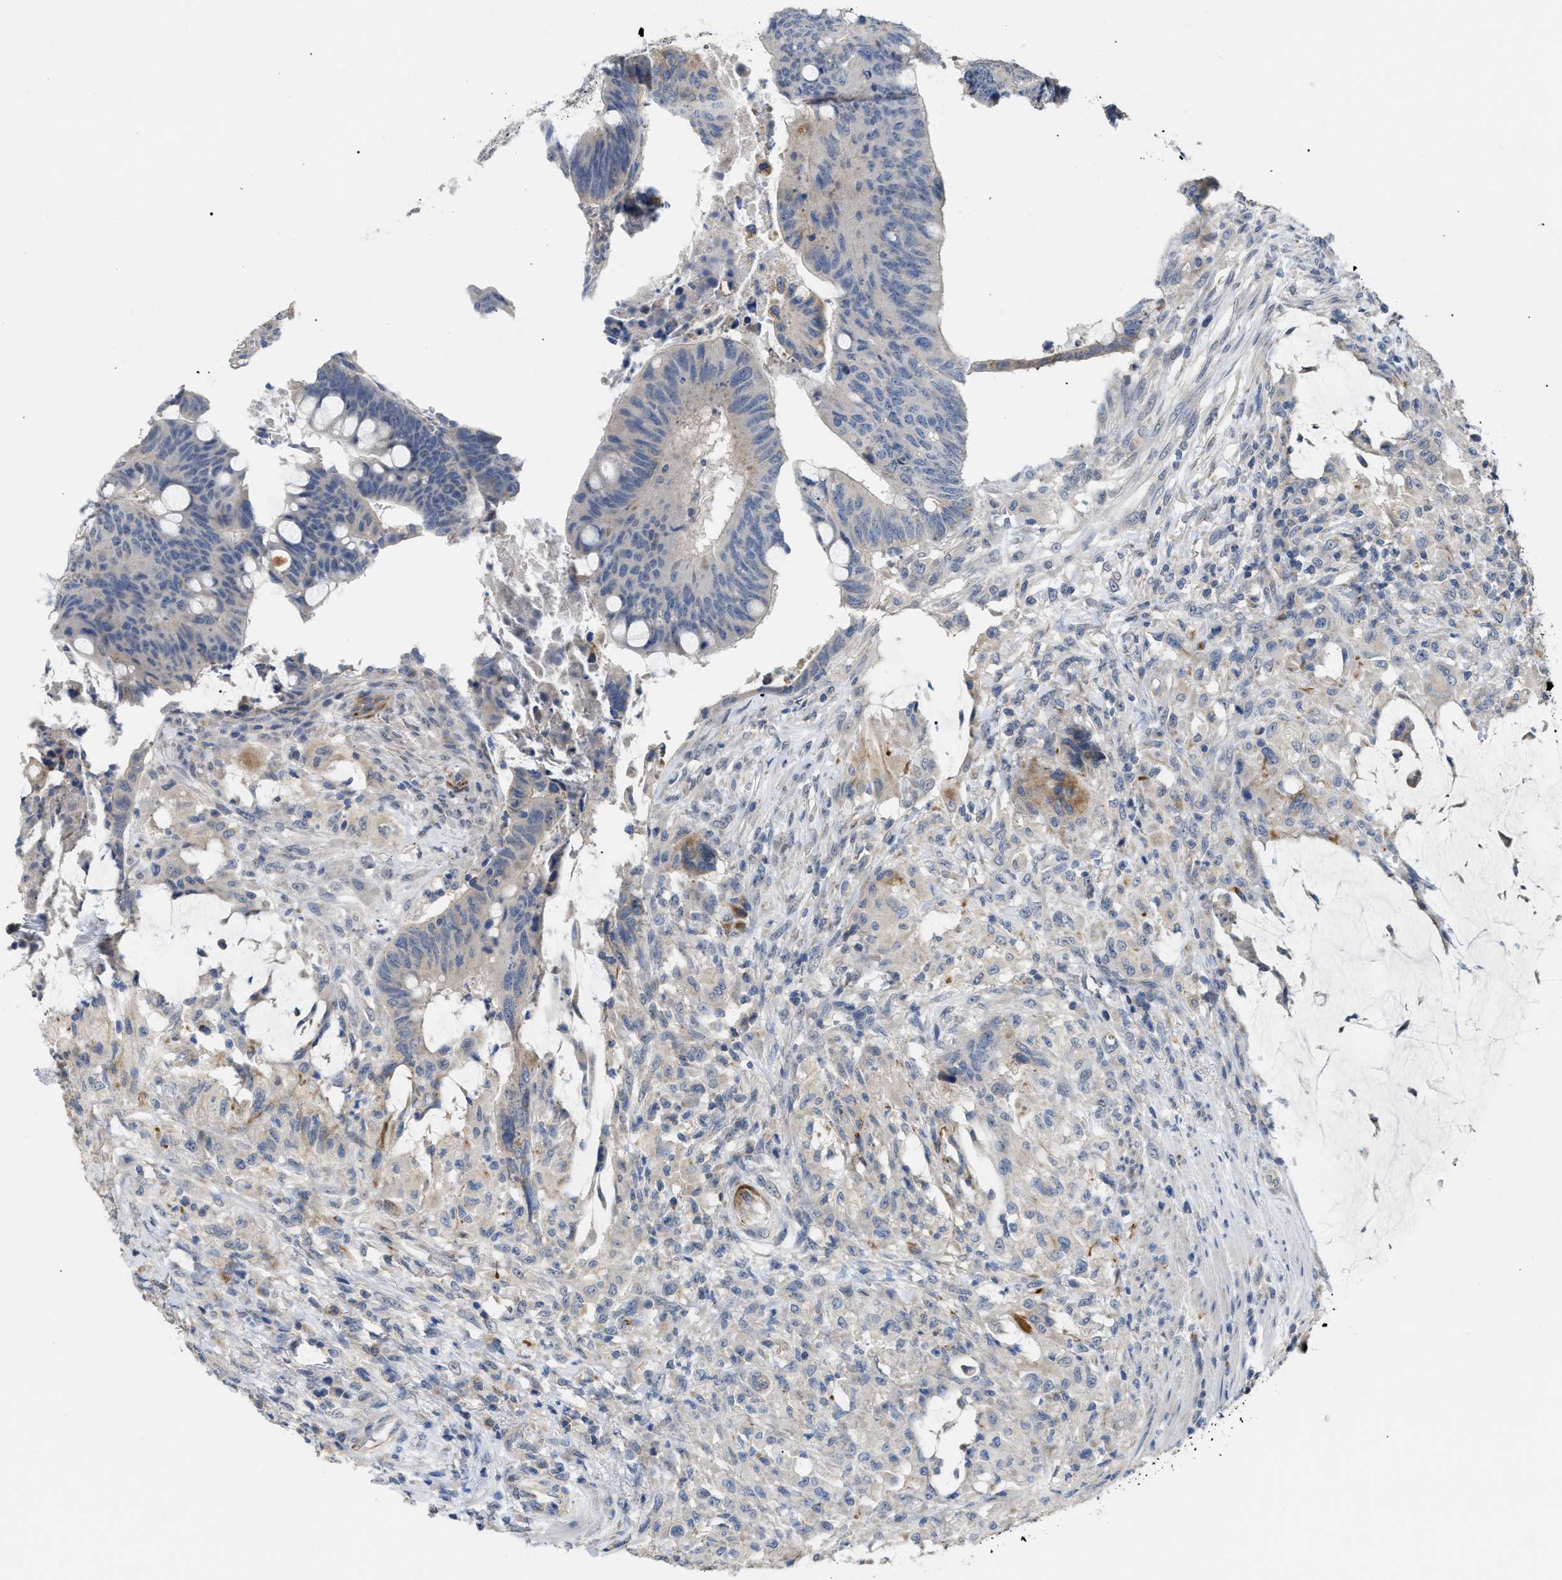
{"staining": {"intensity": "negative", "quantity": "none", "location": "none"}, "tissue": "colorectal cancer", "cell_type": "Tumor cells", "image_type": "cancer", "snomed": [{"axis": "morphology", "description": "Normal tissue, NOS"}, {"axis": "morphology", "description": "Adenocarcinoma, NOS"}, {"axis": "topography", "description": "Rectum"}, {"axis": "topography", "description": "Peripheral nerve tissue"}], "caption": "Tumor cells show no significant protein expression in adenocarcinoma (colorectal).", "gene": "DHX58", "patient": {"sex": "male", "age": 92}}